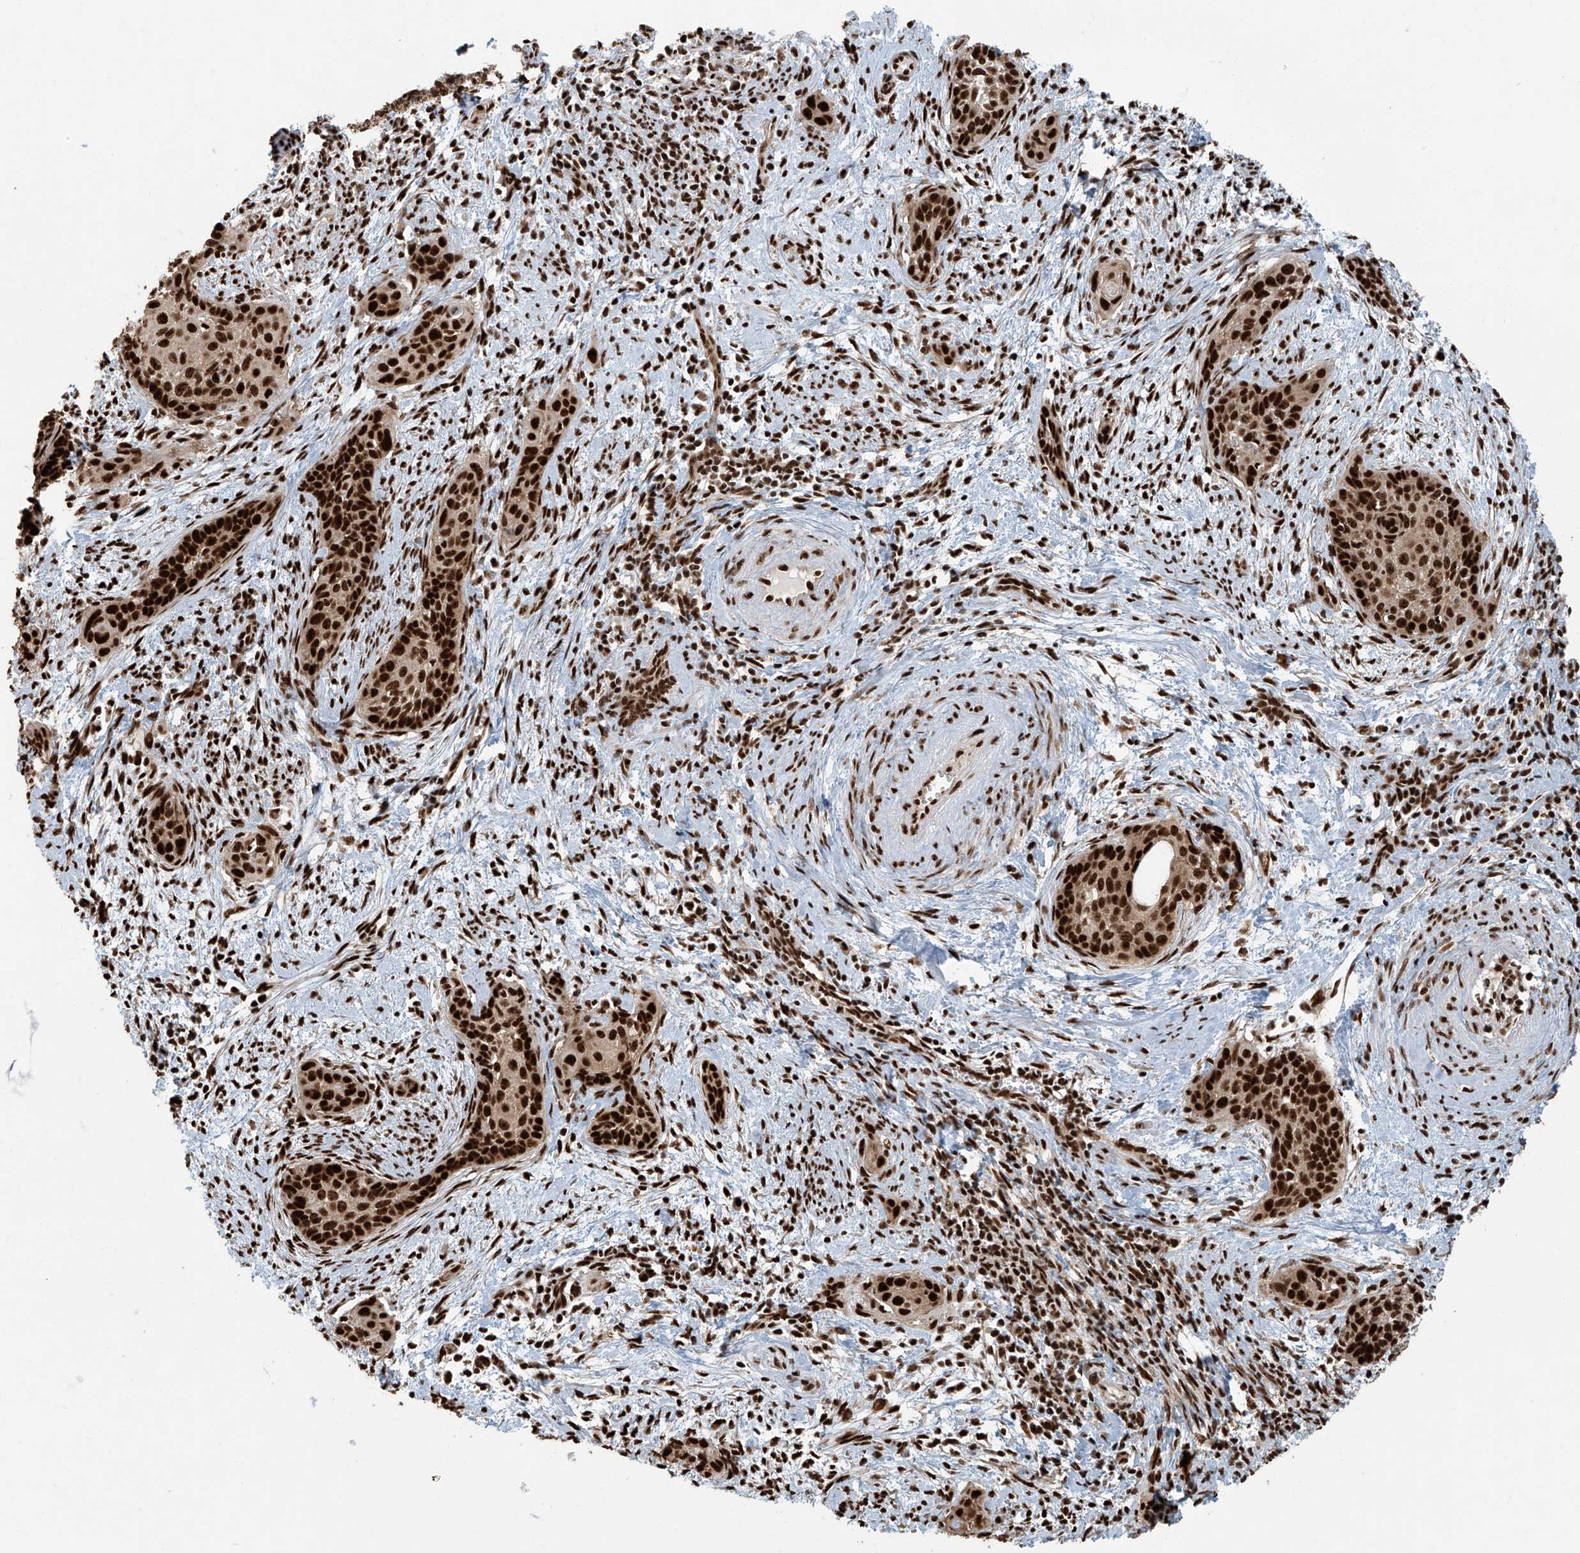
{"staining": {"intensity": "strong", "quantity": ">75%", "location": "nuclear"}, "tissue": "cervical cancer", "cell_type": "Tumor cells", "image_type": "cancer", "snomed": [{"axis": "morphology", "description": "Squamous cell carcinoma, NOS"}, {"axis": "topography", "description": "Cervix"}], "caption": "Immunohistochemical staining of human cervical cancer (squamous cell carcinoma) reveals high levels of strong nuclear protein staining in about >75% of tumor cells. (Stains: DAB (3,3'-diaminobenzidine) in brown, nuclei in blue, Microscopy: brightfield microscopy at high magnification).", "gene": "FAM193B", "patient": {"sex": "female", "age": 33}}